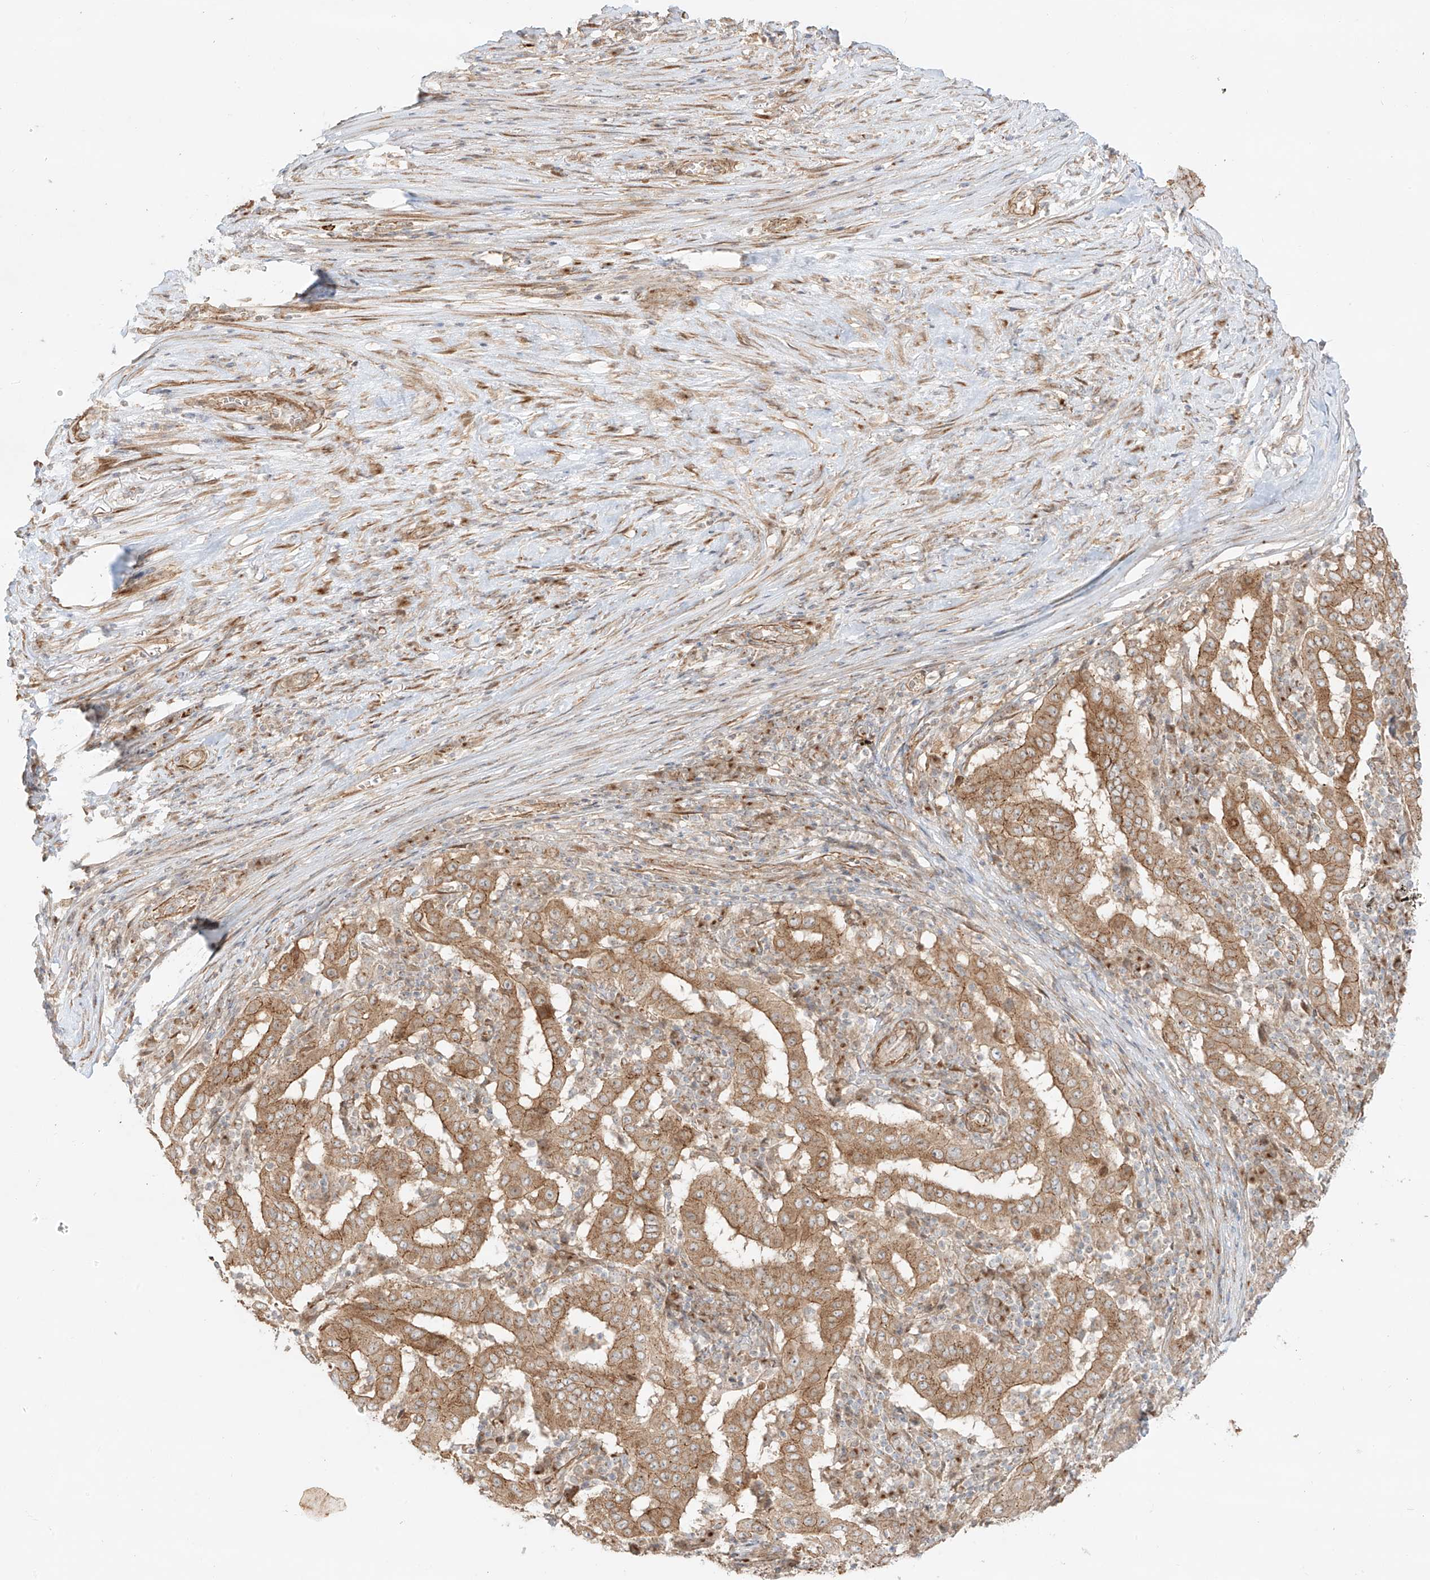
{"staining": {"intensity": "moderate", "quantity": ">75%", "location": "cytoplasmic/membranous"}, "tissue": "pancreatic cancer", "cell_type": "Tumor cells", "image_type": "cancer", "snomed": [{"axis": "morphology", "description": "Adenocarcinoma, NOS"}, {"axis": "topography", "description": "Pancreas"}], "caption": "Protein staining of pancreatic adenocarcinoma tissue displays moderate cytoplasmic/membranous expression in approximately >75% of tumor cells.", "gene": "ZNF287", "patient": {"sex": "male", "age": 63}}